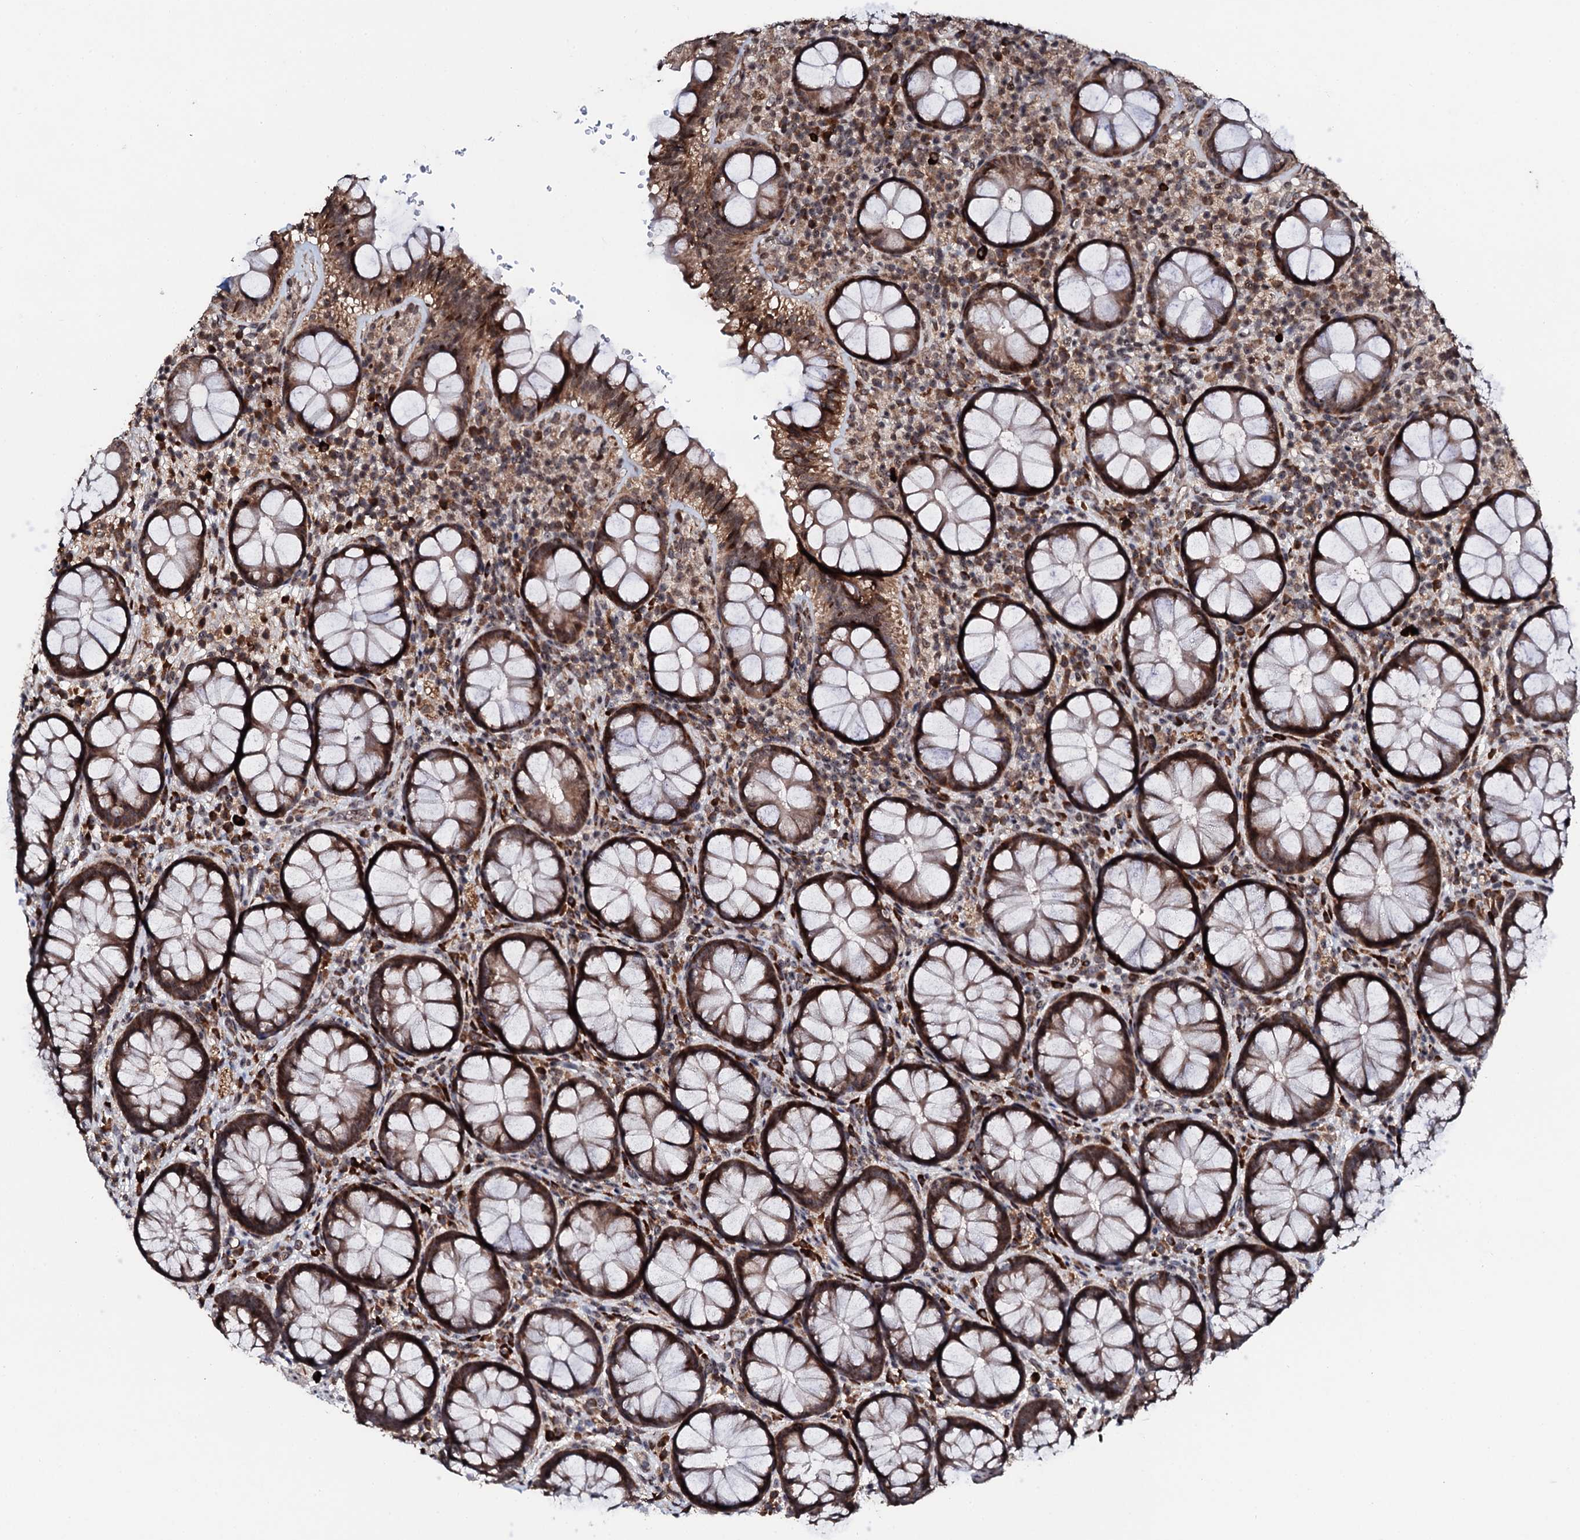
{"staining": {"intensity": "moderate", "quantity": ">75%", "location": "cytoplasmic/membranous"}, "tissue": "rectum", "cell_type": "Glandular cells", "image_type": "normal", "snomed": [{"axis": "morphology", "description": "Normal tissue, NOS"}, {"axis": "topography", "description": "Rectum"}], "caption": "Glandular cells exhibit medium levels of moderate cytoplasmic/membranous expression in about >75% of cells in benign human rectum.", "gene": "FAM111A", "patient": {"sex": "male", "age": 83}}